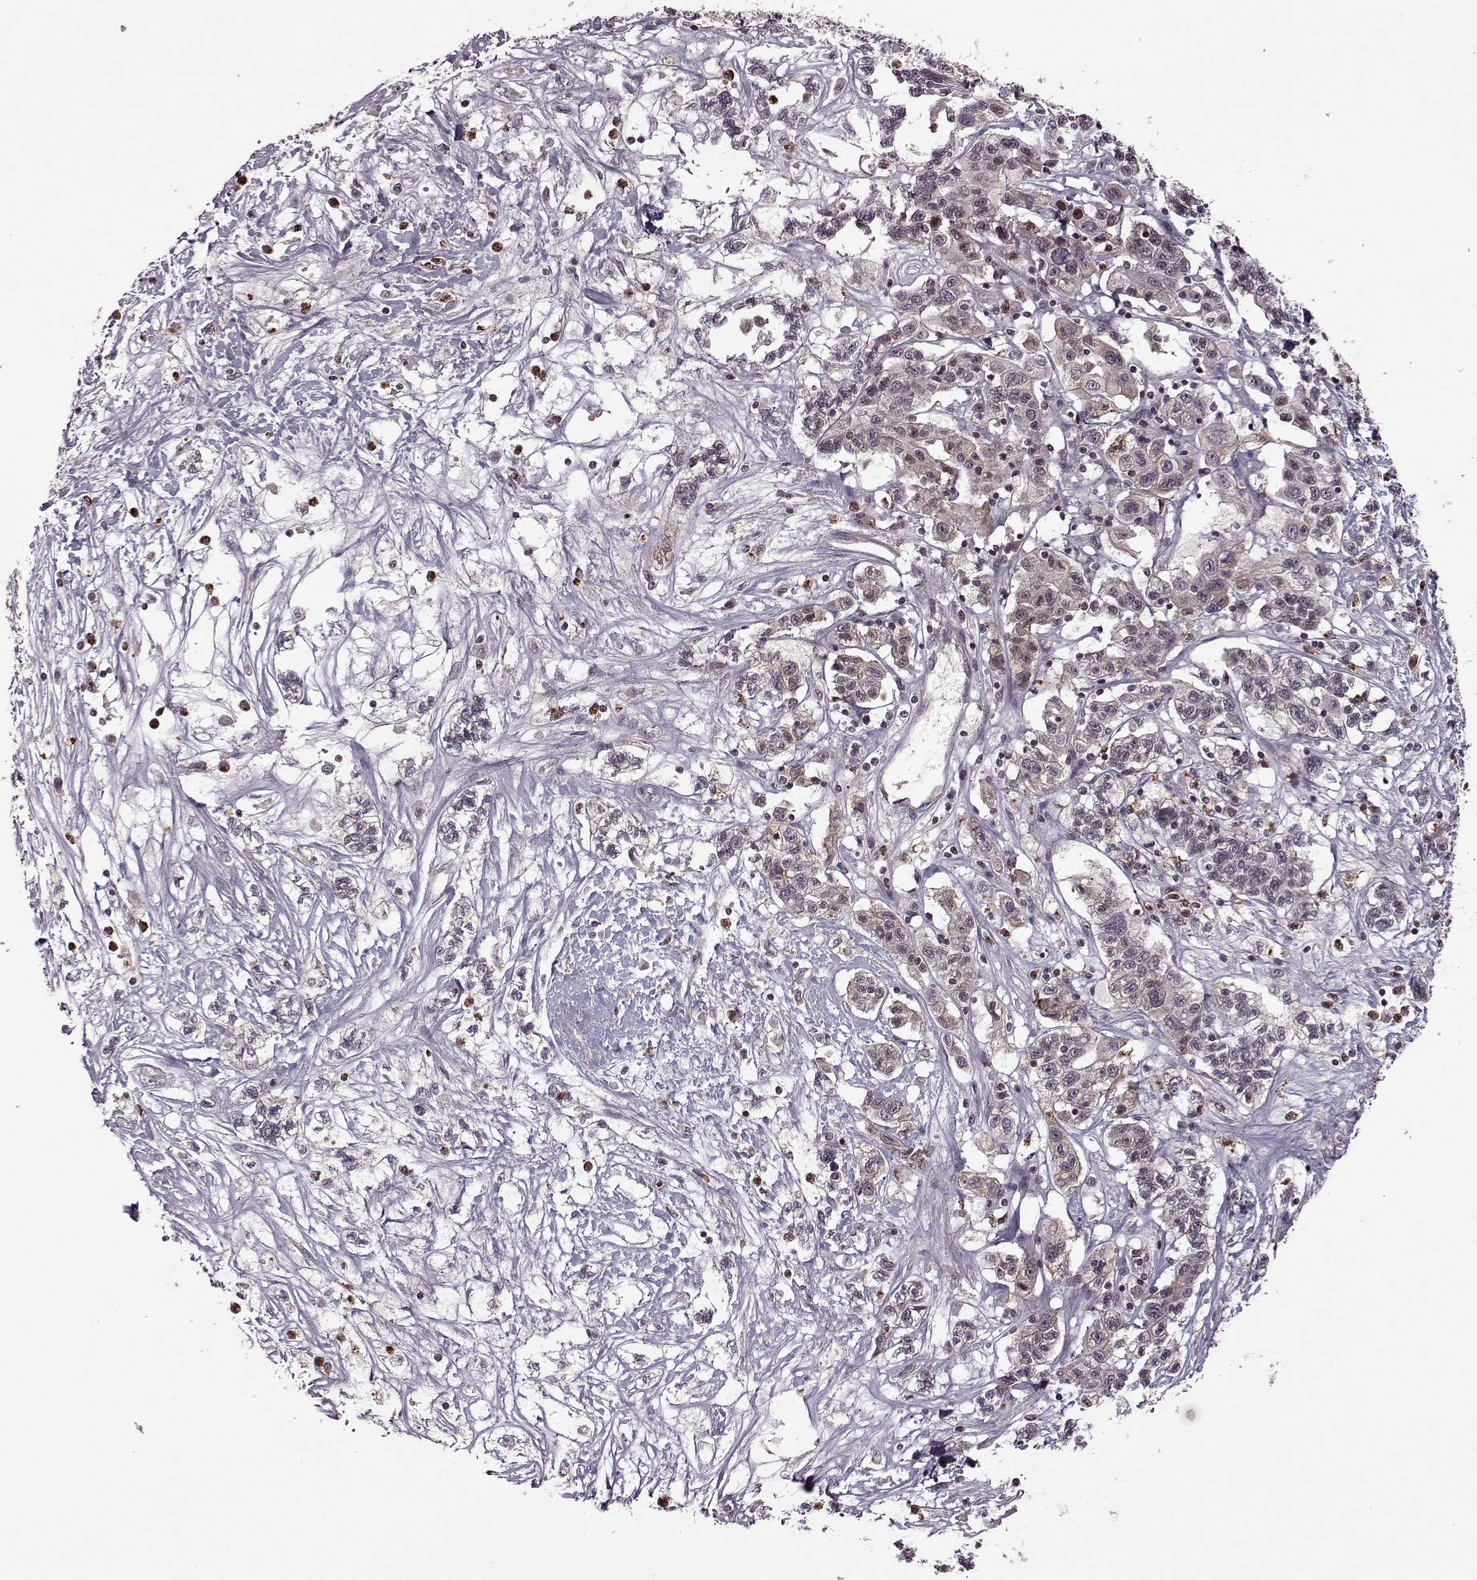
{"staining": {"intensity": "weak", "quantity": "<25%", "location": "cytoplasmic/membranous"}, "tissue": "liver cancer", "cell_type": "Tumor cells", "image_type": "cancer", "snomed": [{"axis": "morphology", "description": "Adenocarcinoma, NOS"}, {"axis": "morphology", "description": "Cholangiocarcinoma"}, {"axis": "topography", "description": "Liver"}], "caption": "Protein analysis of liver cancer (cholangiocarcinoma) shows no significant expression in tumor cells. The staining was performed using DAB (3,3'-diaminobenzidine) to visualize the protein expression in brown, while the nuclei were stained in blue with hematoxylin (Magnification: 20x).", "gene": "TRMU", "patient": {"sex": "male", "age": 64}}